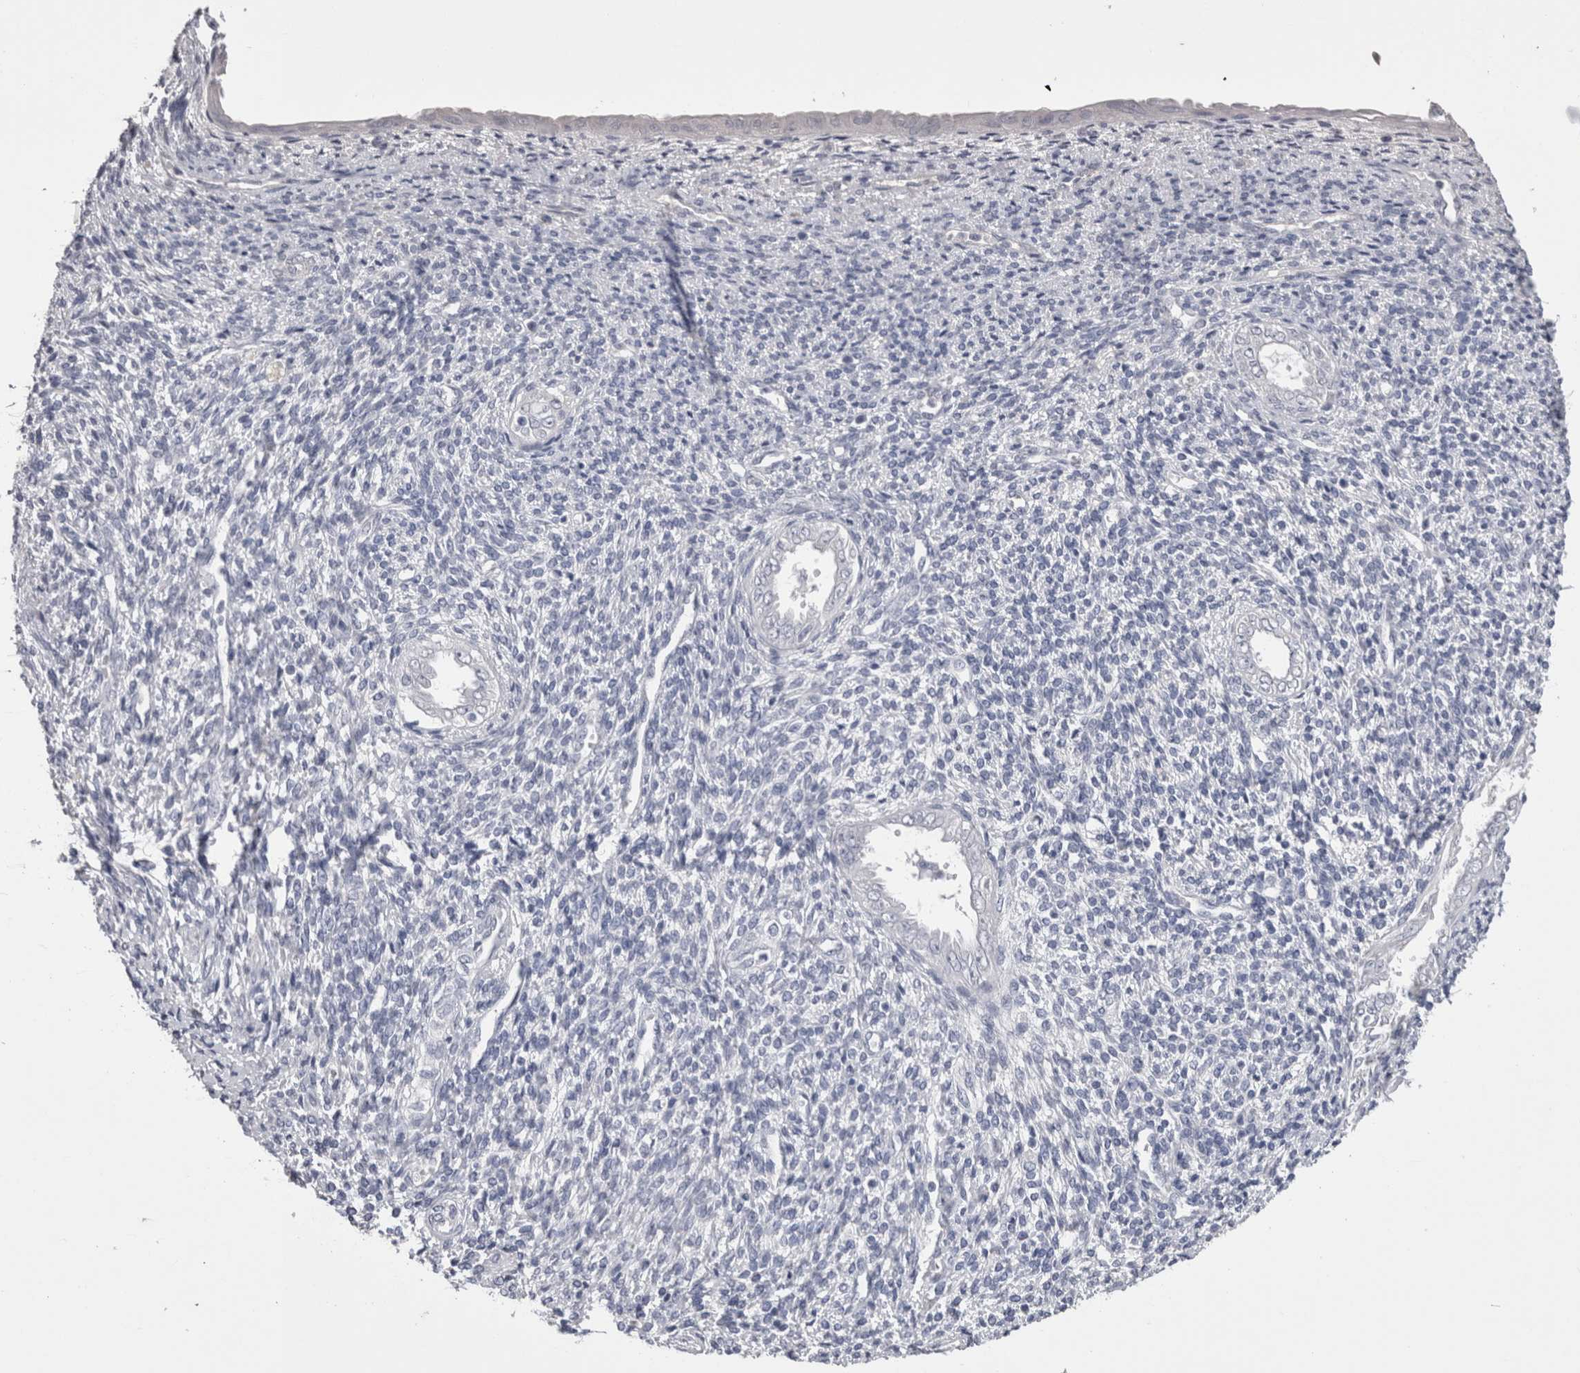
{"staining": {"intensity": "negative", "quantity": "none", "location": "none"}, "tissue": "endometrium", "cell_type": "Cells in endometrial stroma", "image_type": "normal", "snomed": [{"axis": "morphology", "description": "Normal tissue, NOS"}, {"axis": "topography", "description": "Endometrium"}], "caption": "There is no significant staining in cells in endometrial stroma of endometrium. (DAB IHC visualized using brightfield microscopy, high magnification).", "gene": "CDHR5", "patient": {"sex": "female", "age": 66}}